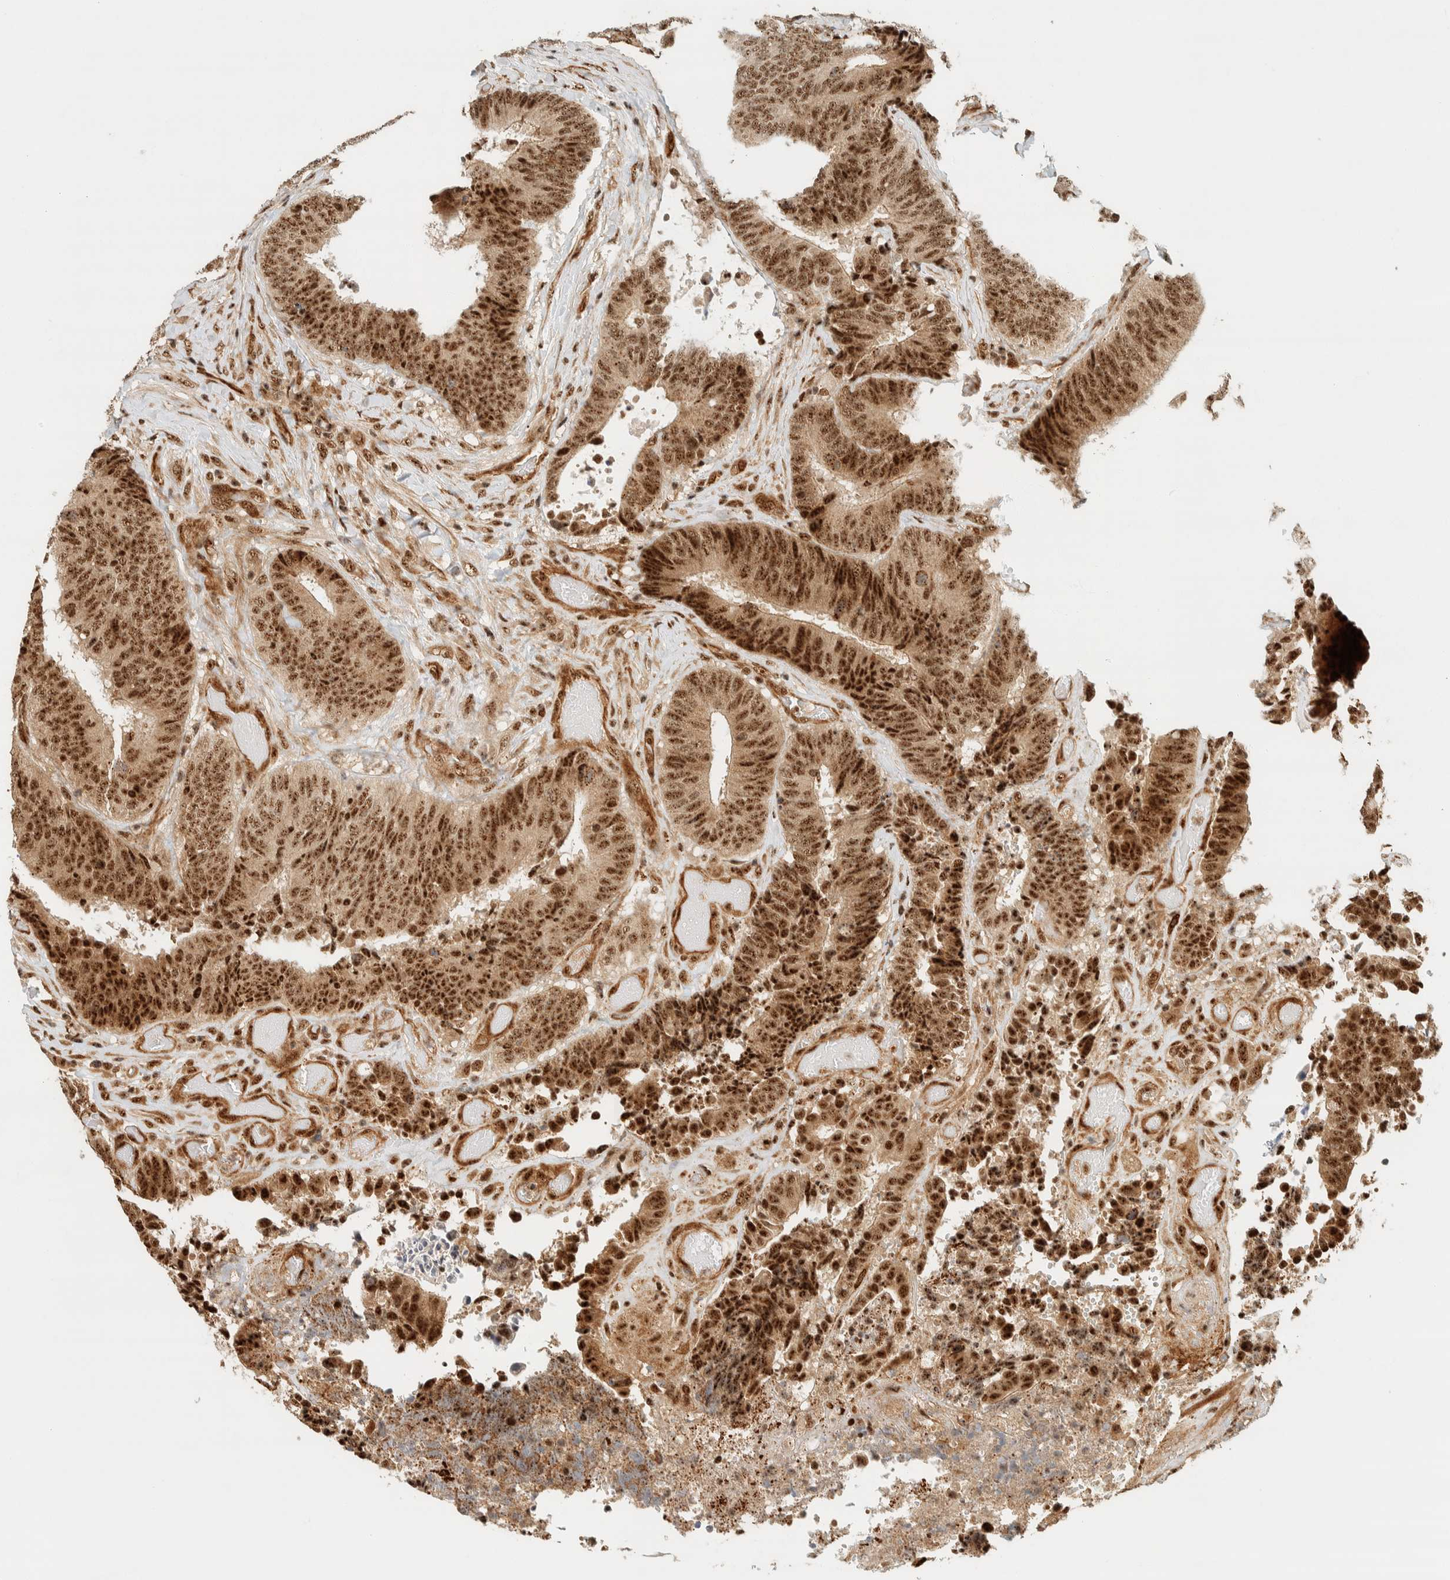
{"staining": {"intensity": "moderate", "quantity": ">75%", "location": "nuclear"}, "tissue": "colorectal cancer", "cell_type": "Tumor cells", "image_type": "cancer", "snomed": [{"axis": "morphology", "description": "Adenocarcinoma, NOS"}, {"axis": "topography", "description": "Rectum"}], "caption": "Tumor cells reveal moderate nuclear positivity in approximately >75% of cells in adenocarcinoma (colorectal). The staining was performed using DAB (3,3'-diaminobenzidine) to visualize the protein expression in brown, while the nuclei were stained in blue with hematoxylin (Magnification: 20x).", "gene": "SIK1", "patient": {"sex": "male", "age": 72}}